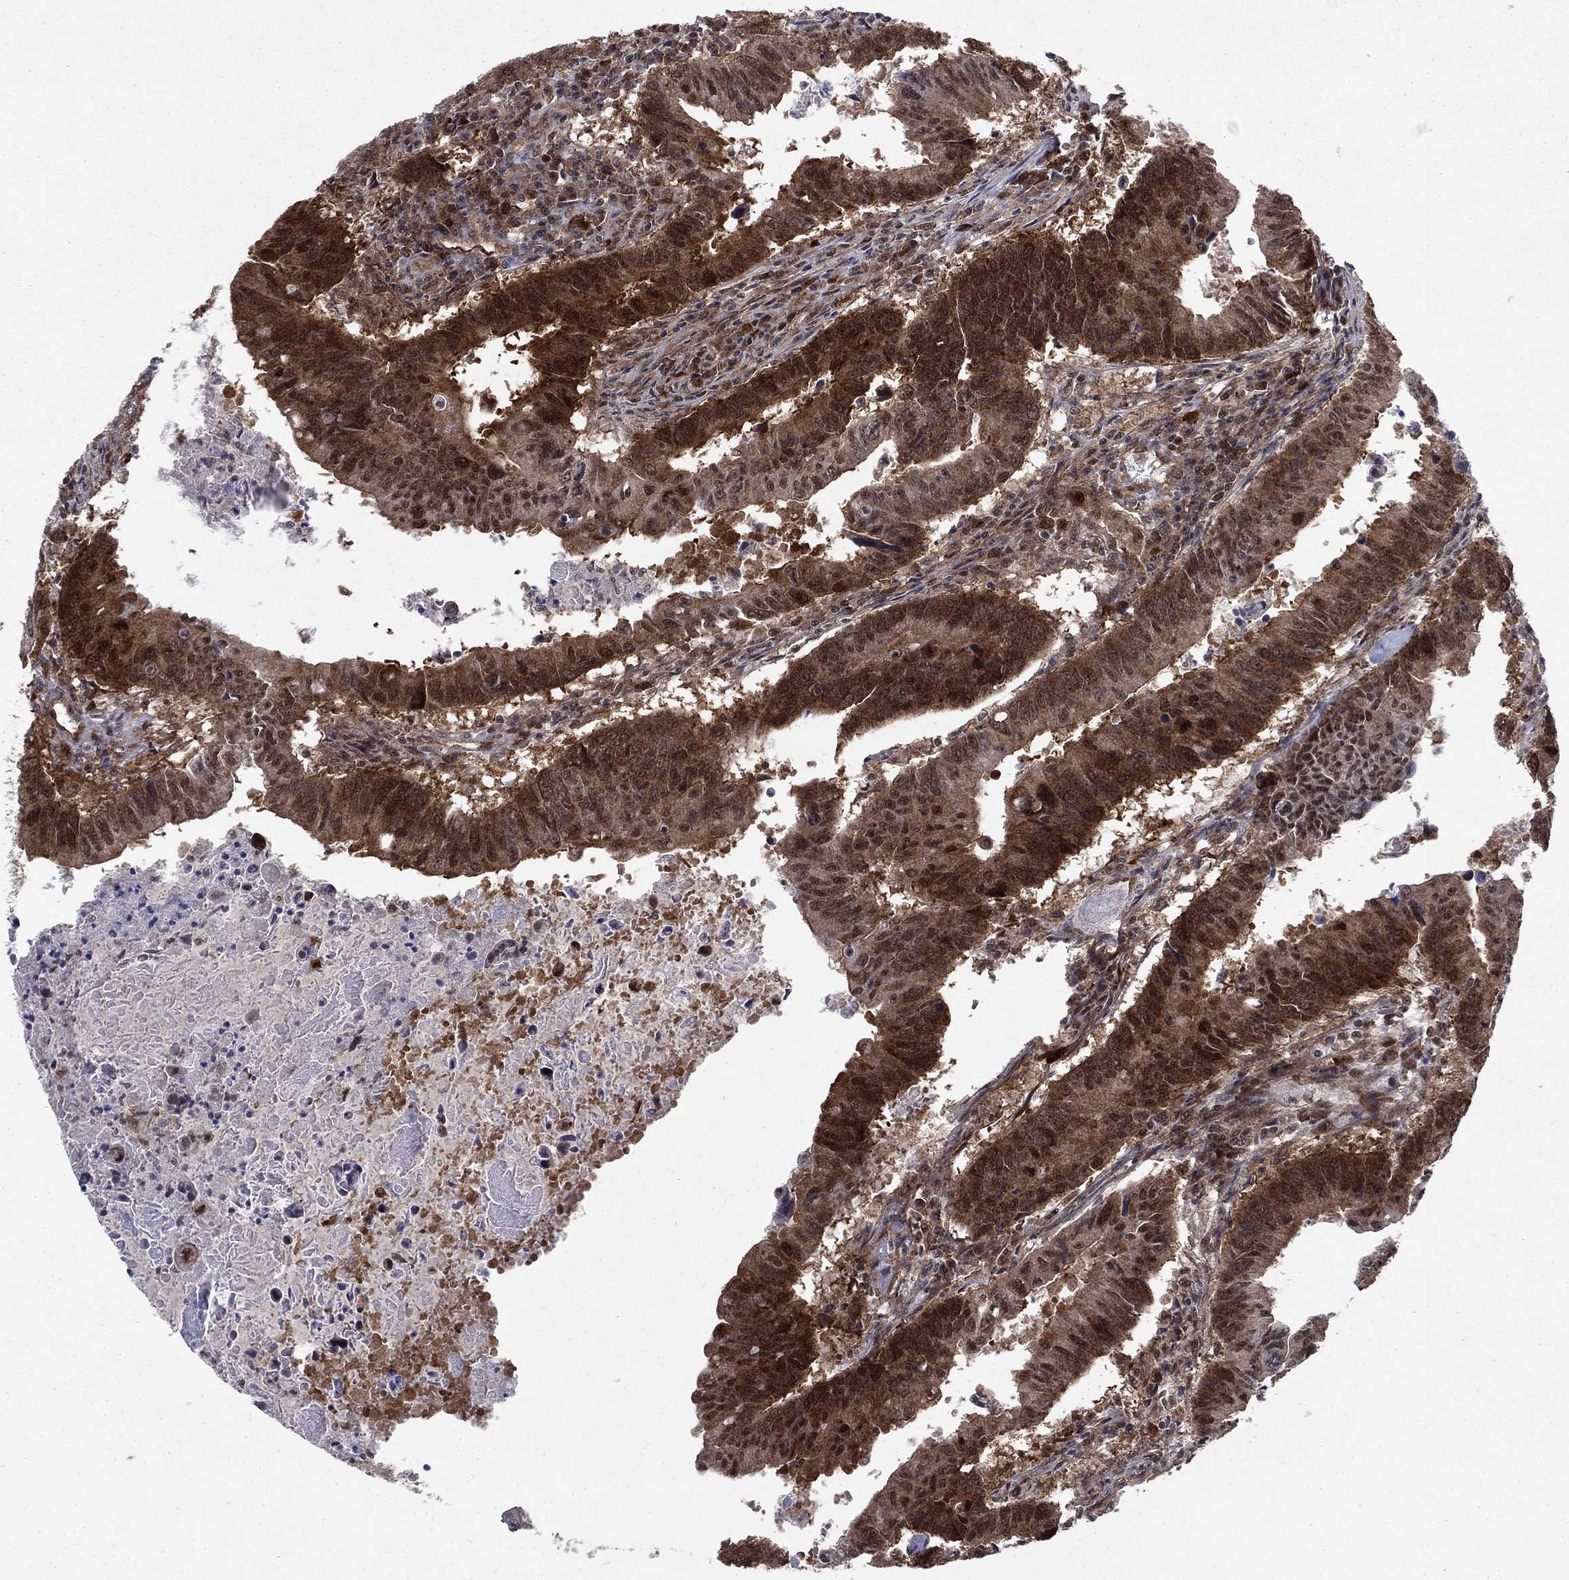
{"staining": {"intensity": "strong", "quantity": ">75%", "location": "cytoplasmic/membranous"}, "tissue": "colorectal cancer", "cell_type": "Tumor cells", "image_type": "cancer", "snomed": [{"axis": "morphology", "description": "Adenocarcinoma, NOS"}, {"axis": "topography", "description": "Colon"}], "caption": "Immunohistochemistry (IHC) photomicrograph of neoplastic tissue: human adenocarcinoma (colorectal) stained using IHC exhibits high levels of strong protein expression localized specifically in the cytoplasmic/membranous of tumor cells, appearing as a cytoplasmic/membranous brown color.", "gene": "DNAJA1", "patient": {"sex": "female", "age": 87}}